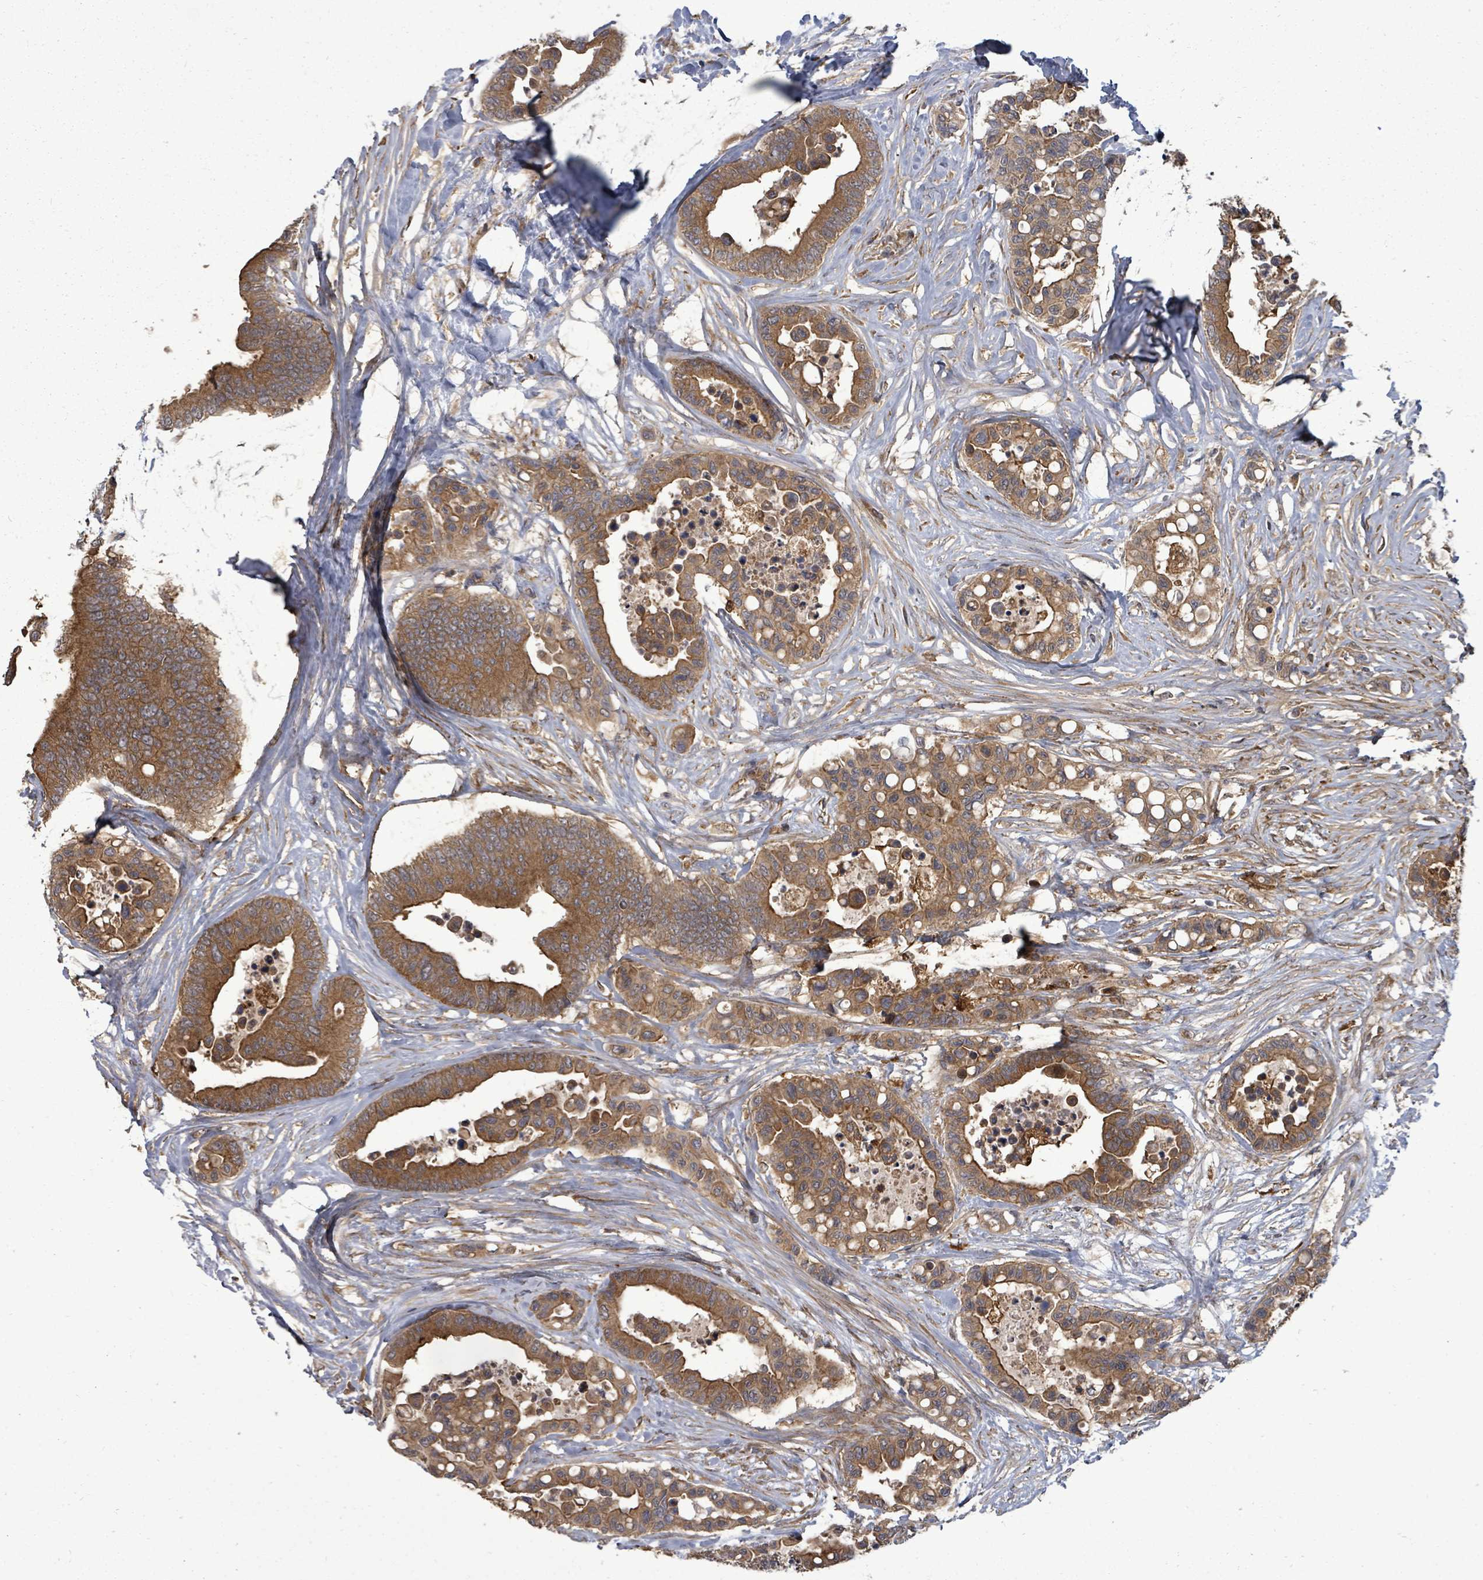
{"staining": {"intensity": "moderate", "quantity": ">75%", "location": "cytoplasmic/membranous"}, "tissue": "colorectal cancer", "cell_type": "Tumor cells", "image_type": "cancer", "snomed": [{"axis": "morphology", "description": "Adenocarcinoma, NOS"}, {"axis": "topography", "description": "Colon"}], "caption": "The immunohistochemical stain highlights moderate cytoplasmic/membranous staining in tumor cells of adenocarcinoma (colorectal) tissue.", "gene": "EIF3C", "patient": {"sex": "male", "age": 82}}